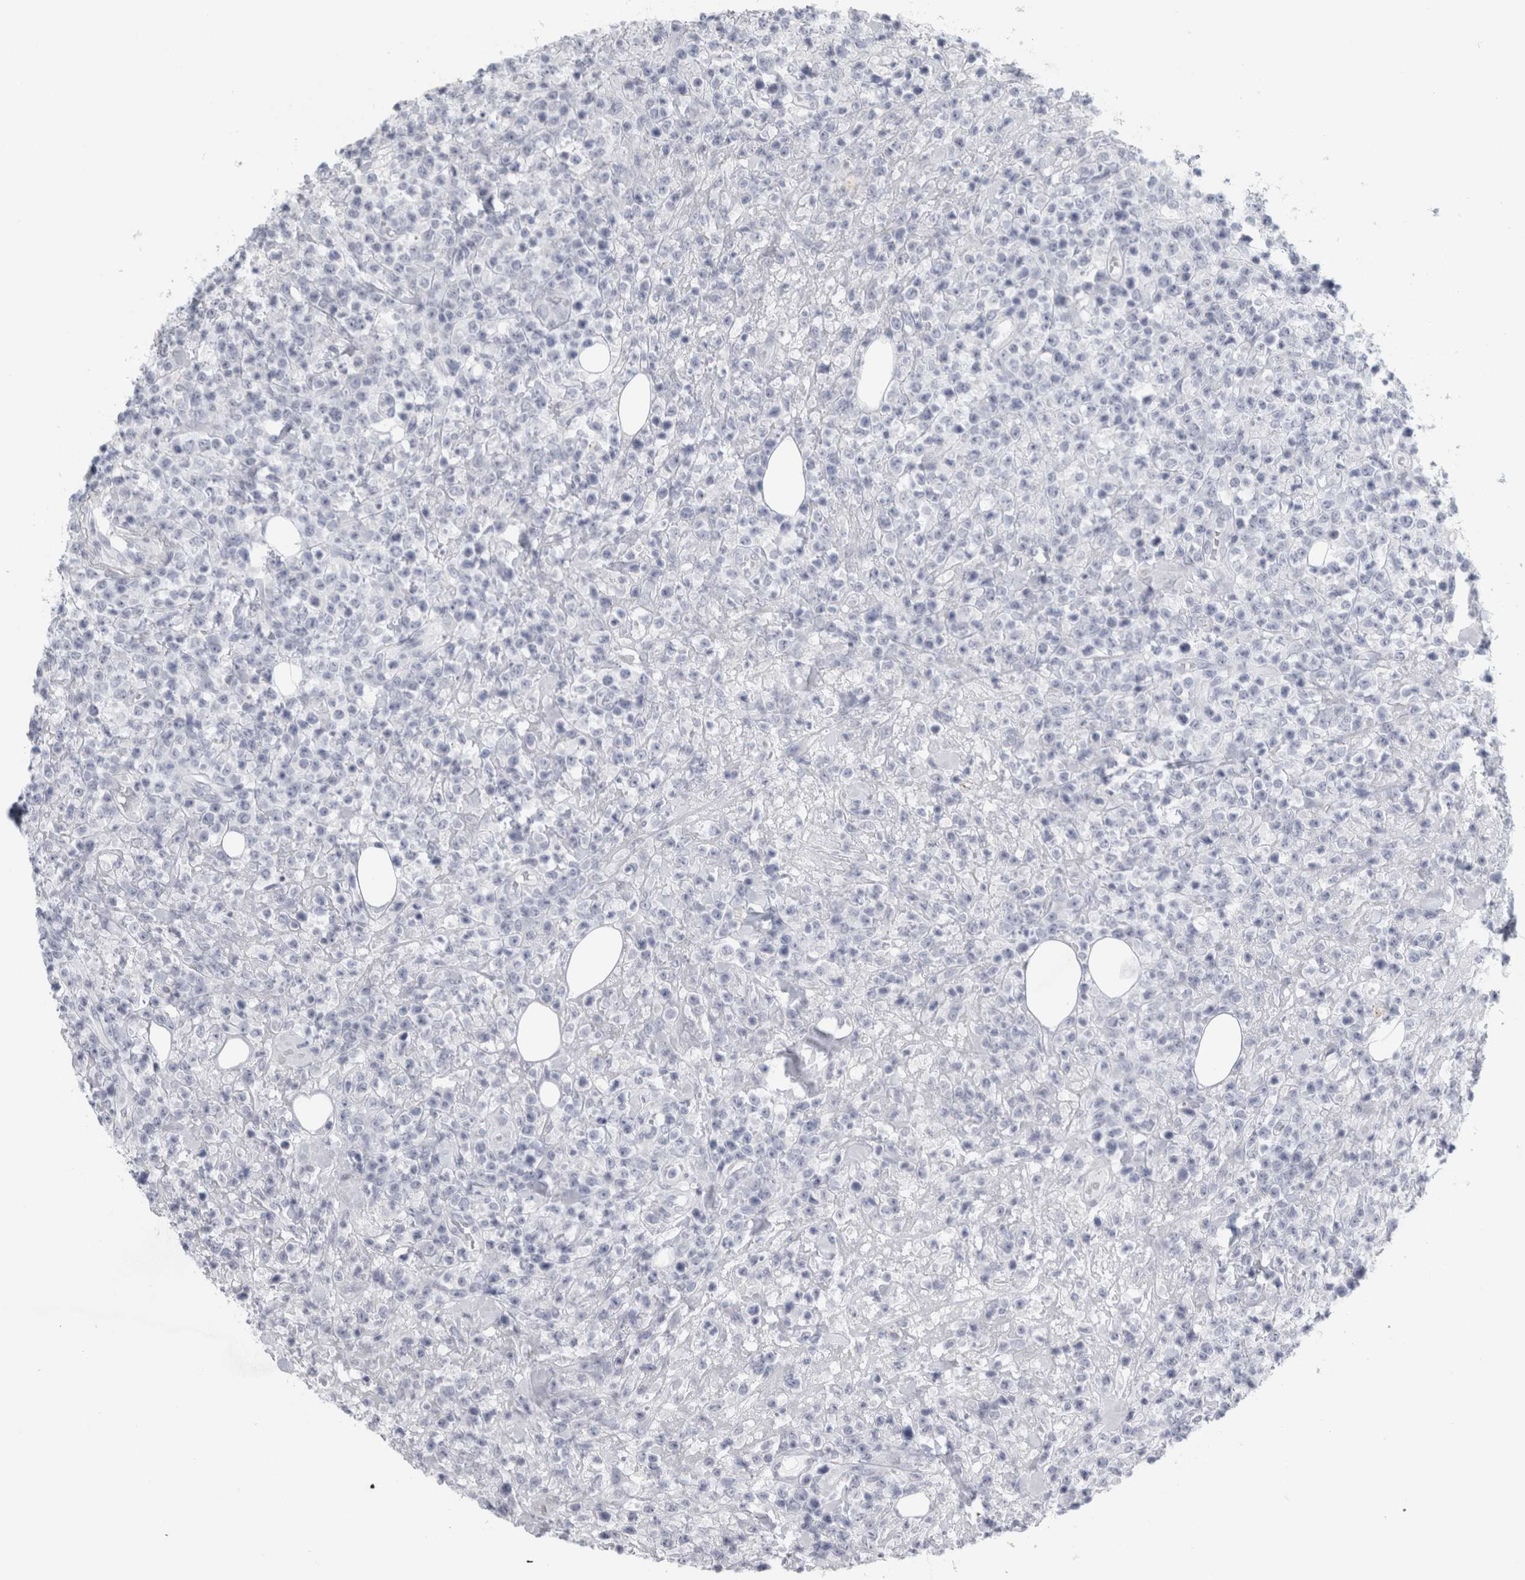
{"staining": {"intensity": "negative", "quantity": "none", "location": "none"}, "tissue": "lymphoma", "cell_type": "Tumor cells", "image_type": "cancer", "snomed": [{"axis": "morphology", "description": "Malignant lymphoma, non-Hodgkin's type, High grade"}, {"axis": "topography", "description": "Colon"}], "caption": "IHC of human lymphoma demonstrates no expression in tumor cells.", "gene": "CPE", "patient": {"sex": "female", "age": 53}}